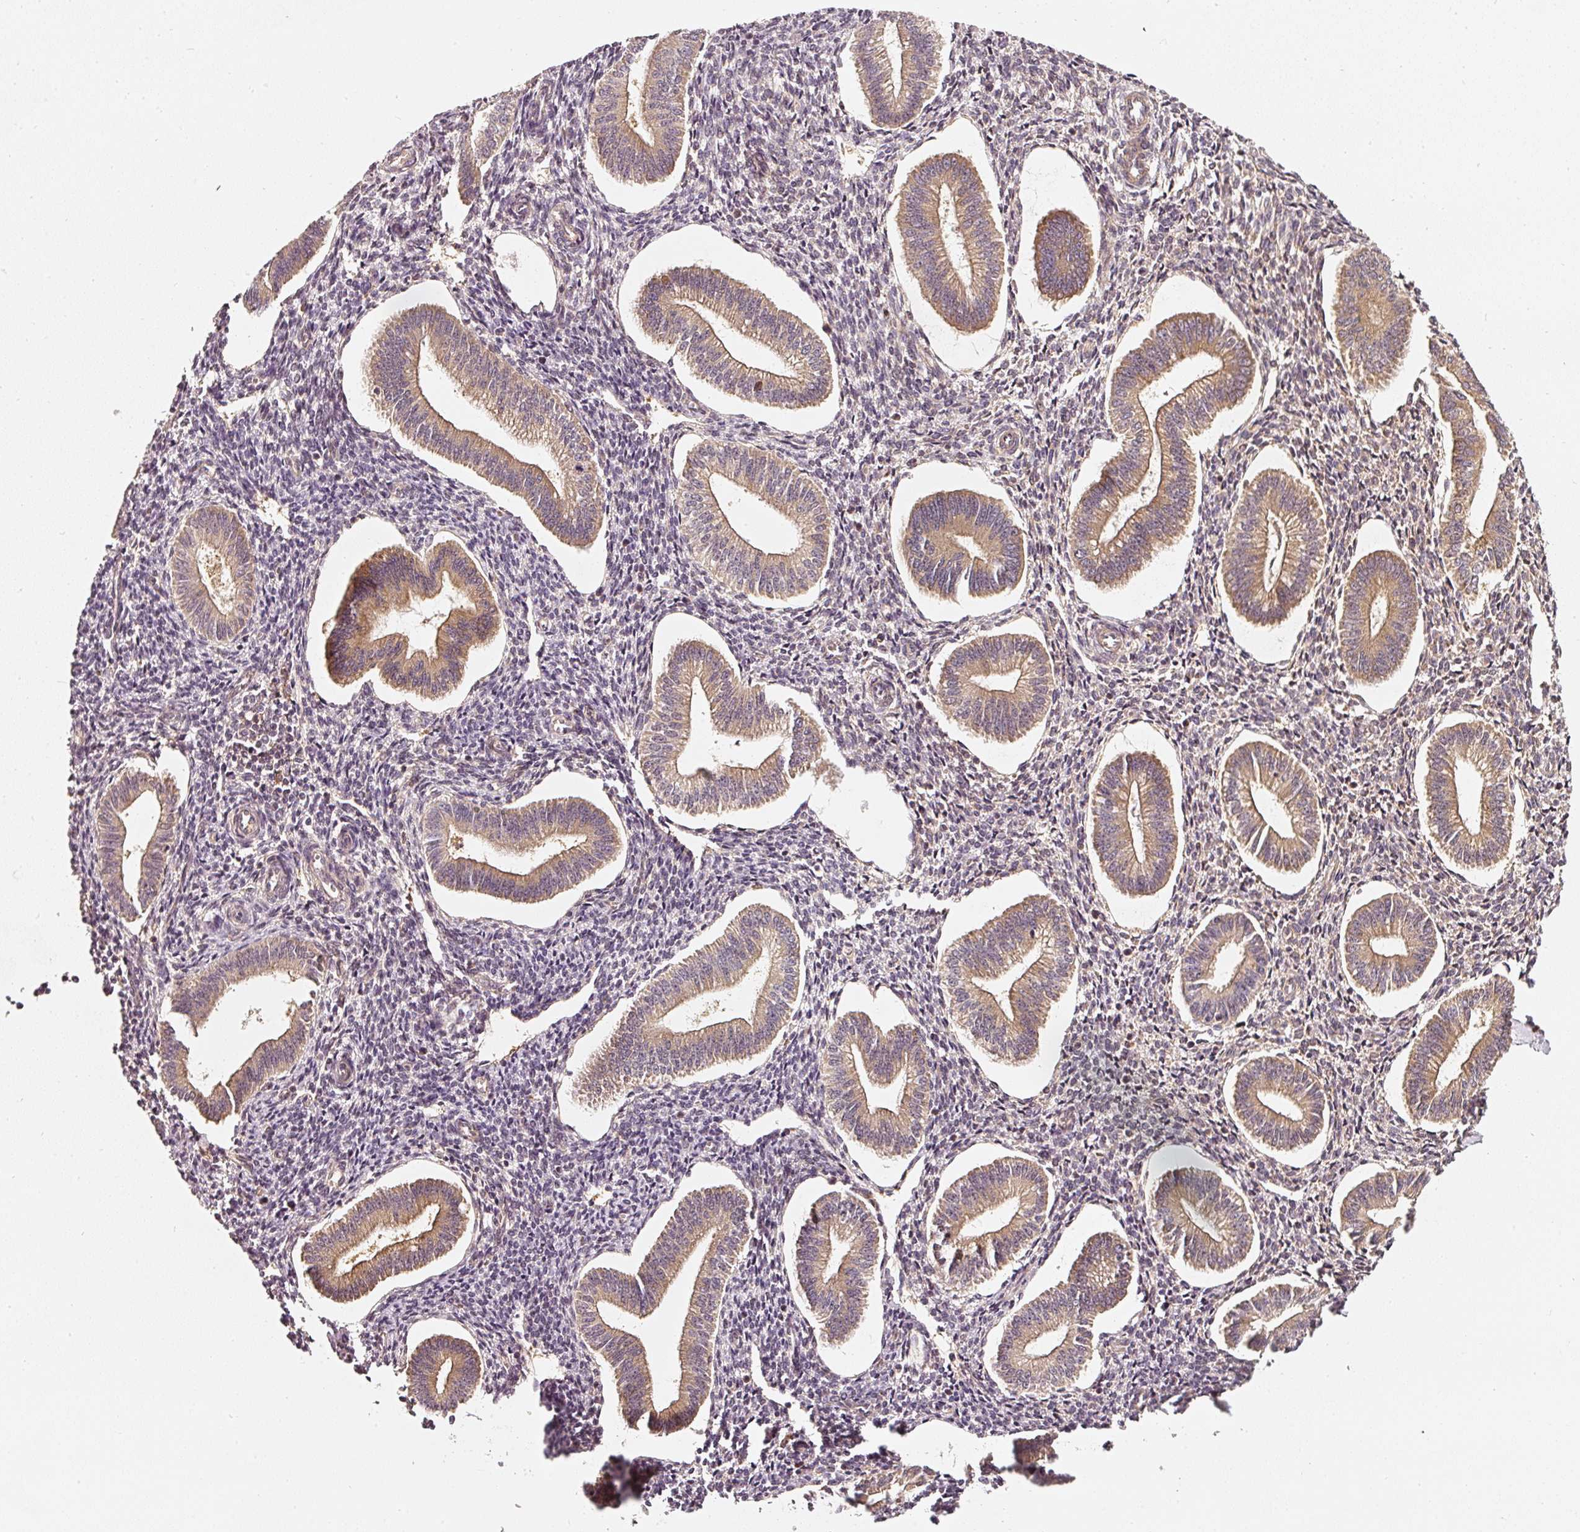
{"staining": {"intensity": "moderate", "quantity": "<25%", "location": "cytoplasmic/membranous"}, "tissue": "endometrium", "cell_type": "Cells in endometrial stroma", "image_type": "normal", "snomed": [{"axis": "morphology", "description": "Normal tissue, NOS"}, {"axis": "topography", "description": "Endometrium"}], "caption": "Cells in endometrial stroma display moderate cytoplasmic/membranous staining in about <25% of cells in unremarkable endometrium.", "gene": "ASMTL", "patient": {"sex": "female", "age": 34}}